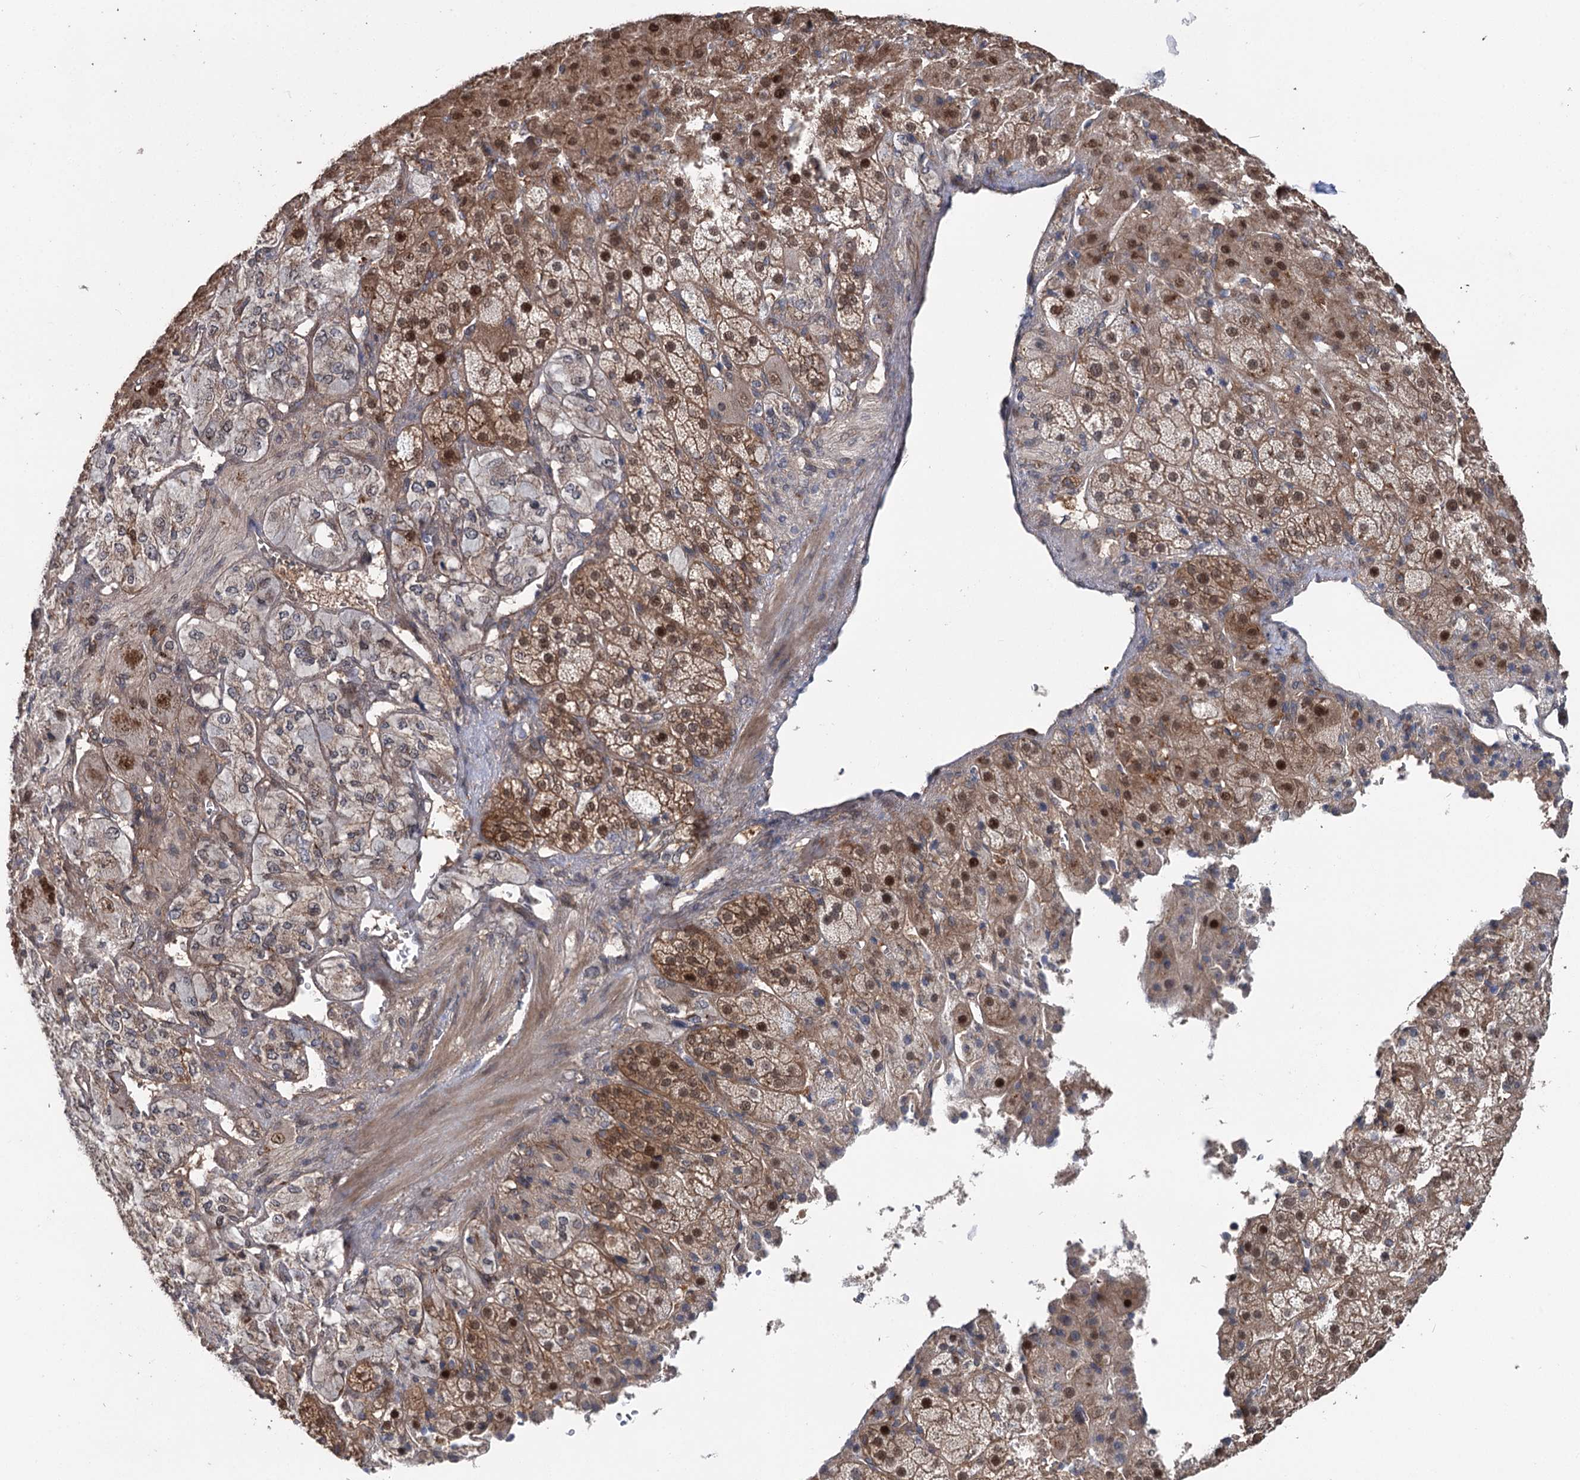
{"staining": {"intensity": "moderate", "quantity": ">75%", "location": "cytoplasmic/membranous,nuclear"}, "tissue": "adrenal gland", "cell_type": "Glandular cells", "image_type": "normal", "snomed": [{"axis": "morphology", "description": "Normal tissue, NOS"}, {"axis": "topography", "description": "Adrenal gland"}], "caption": "This photomicrograph displays immunohistochemistry (IHC) staining of benign human adrenal gland, with medium moderate cytoplasmic/membranous,nuclear positivity in approximately >75% of glandular cells.", "gene": "STX6", "patient": {"sex": "female", "age": 57}}